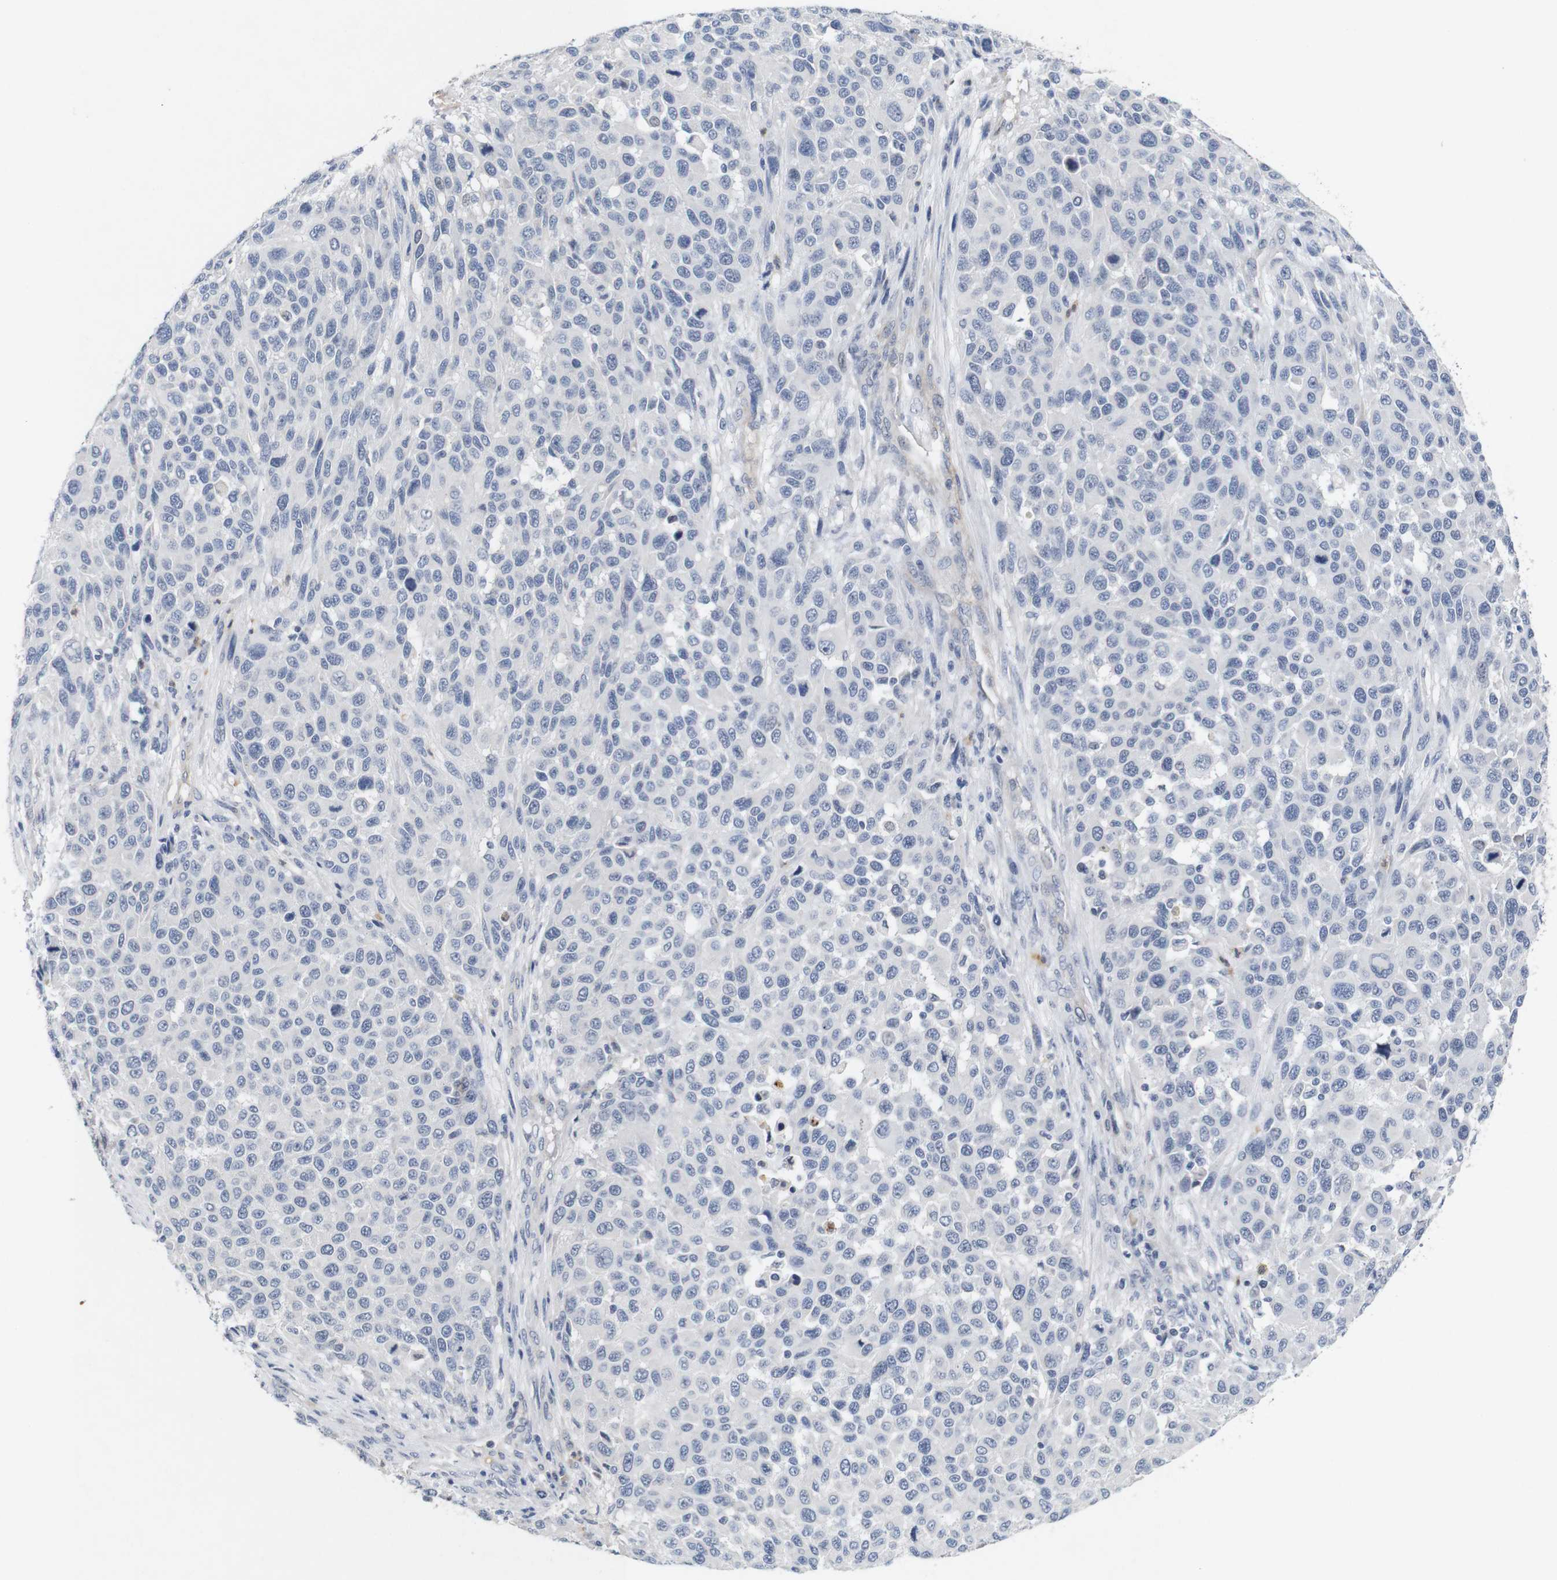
{"staining": {"intensity": "negative", "quantity": "none", "location": "none"}, "tissue": "melanoma", "cell_type": "Tumor cells", "image_type": "cancer", "snomed": [{"axis": "morphology", "description": "Malignant melanoma, Metastatic site"}, {"axis": "topography", "description": "Lymph node"}], "caption": "An IHC histopathology image of malignant melanoma (metastatic site) is shown. There is no staining in tumor cells of malignant melanoma (metastatic site). (DAB IHC with hematoxylin counter stain).", "gene": "CYB561", "patient": {"sex": "male", "age": 61}}